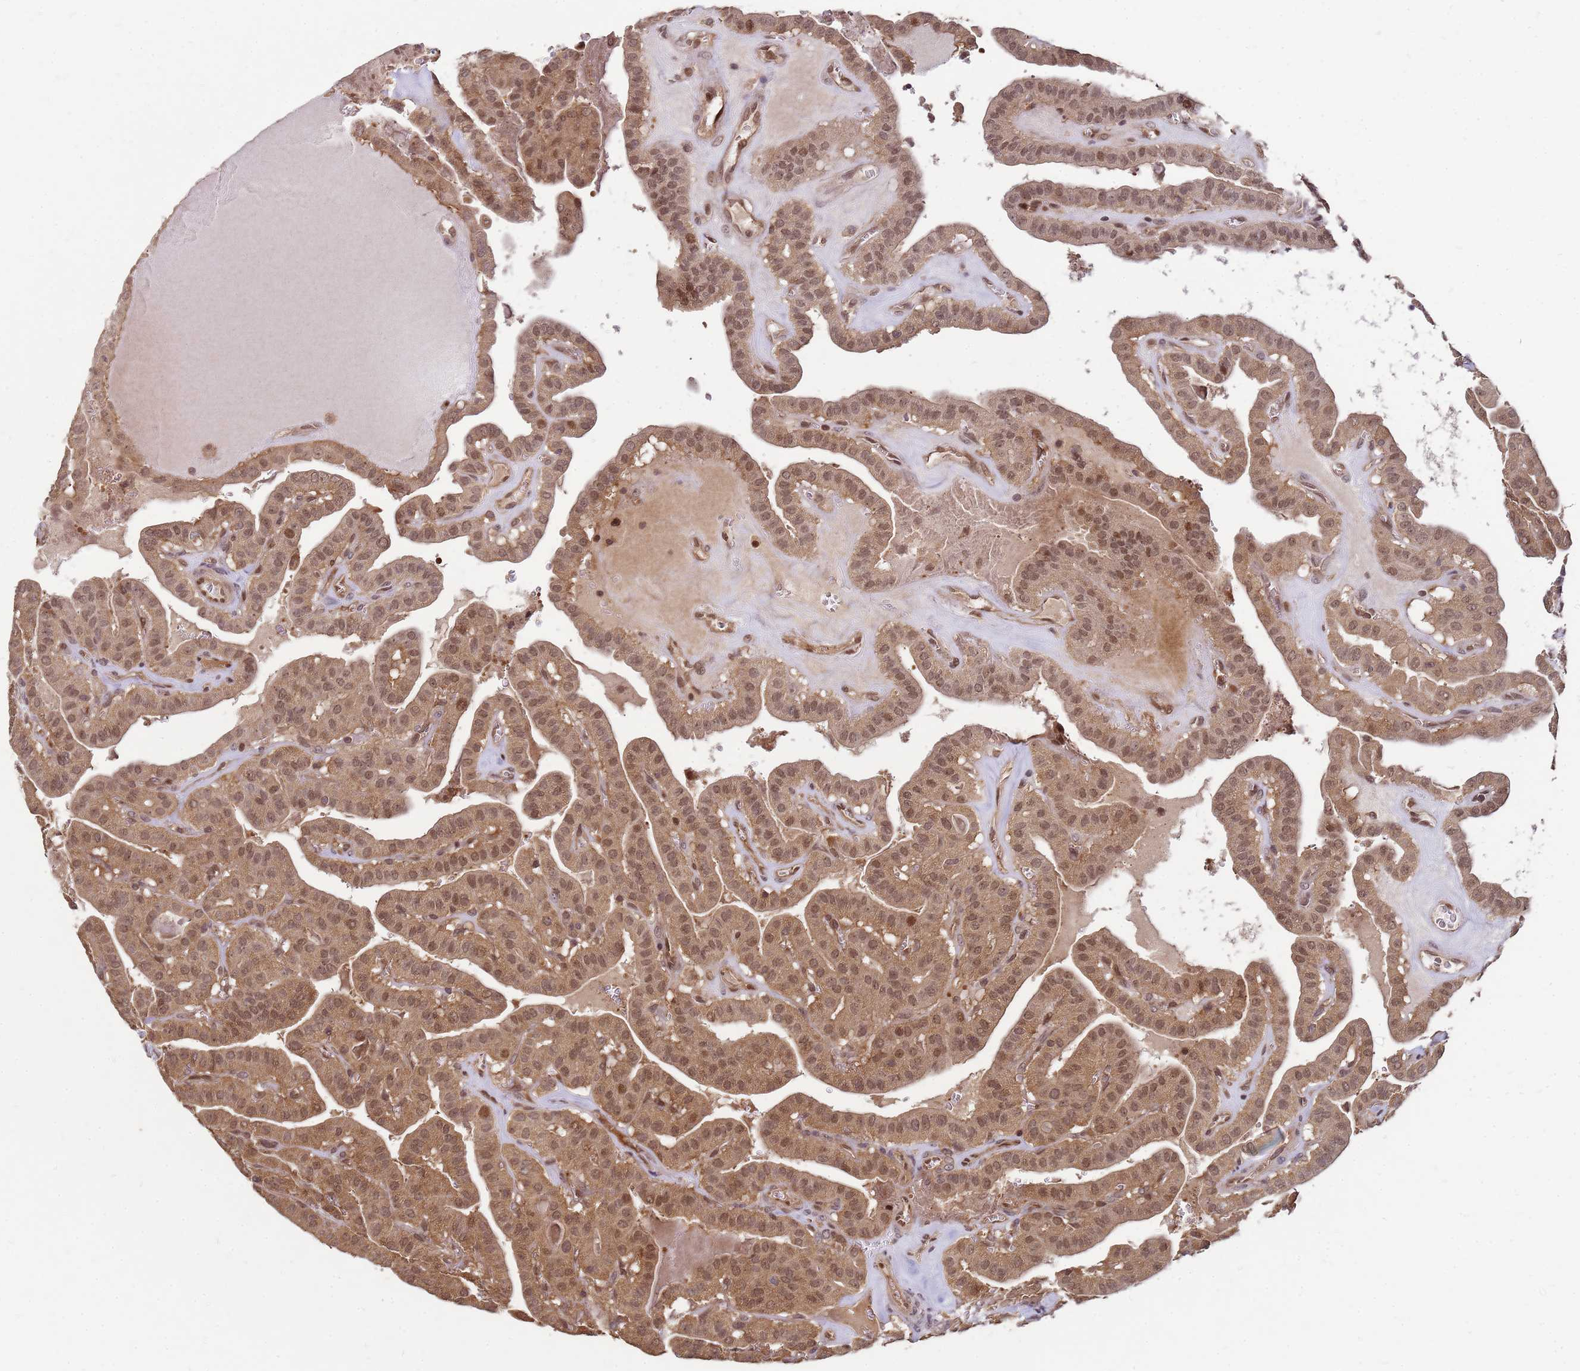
{"staining": {"intensity": "moderate", "quantity": ">75%", "location": "cytoplasmic/membranous,nuclear"}, "tissue": "thyroid cancer", "cell_type": "Tumor cells", "image_type": "cancer", "snomed": [{"axis": "morphology", "description": "Papillary adenocarcinoma, NOS"}, {"axis": "topography", "description": "Thyroid gland"}], "caption": "Moderate cytoplasmic/membranous and nuclear protein expression is present in about >75% of tumor cells in papillary adenocarcinoma (thyroid). (brown staining indicates protein expression, while blue staining denotes nuclei).", "gene": "CRBN", "patient": {"sex": "male", "age": 52}}